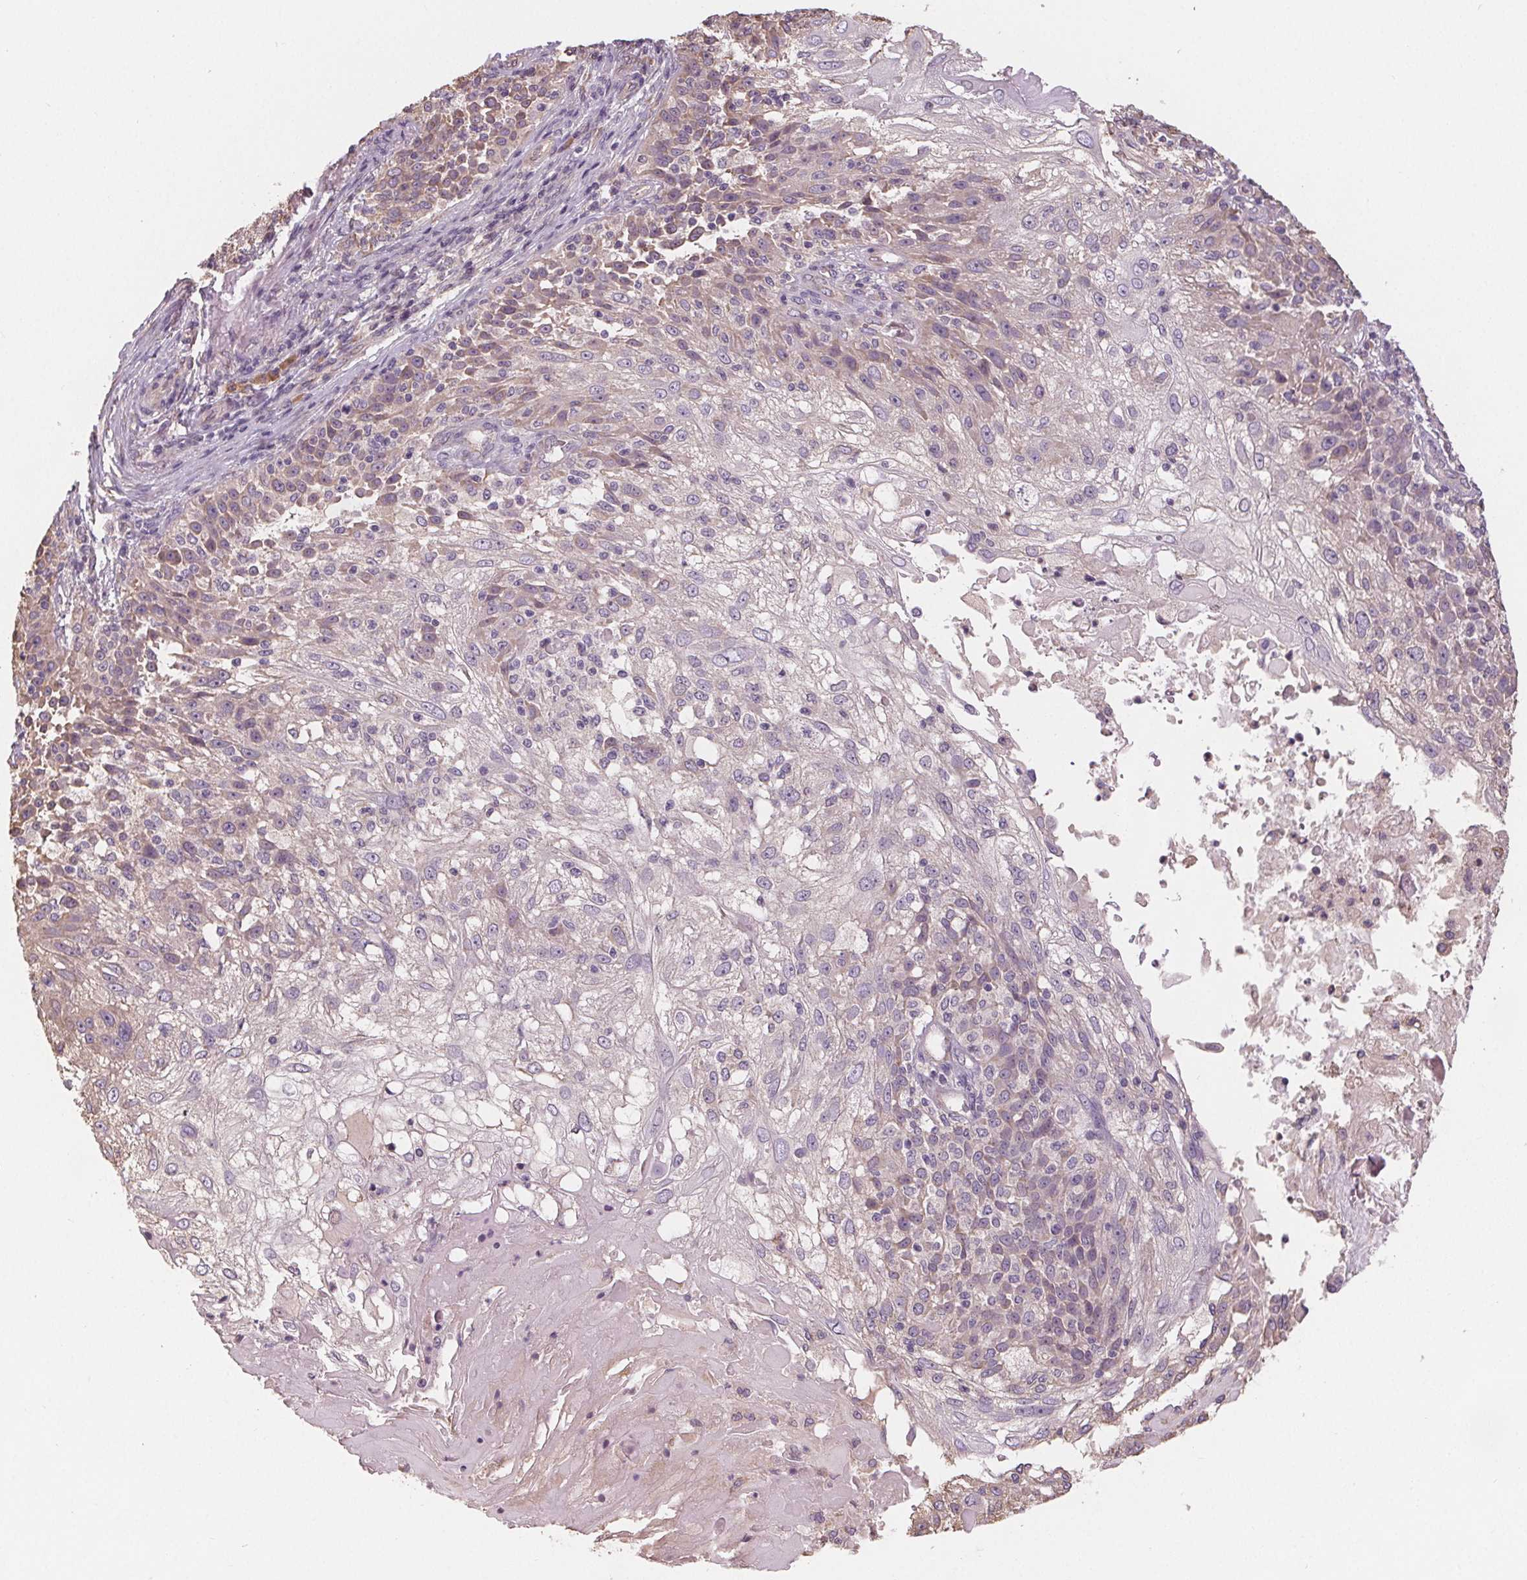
{"staining": {"intensity": "negative", "quantity": "none", "location": "none"}, "tissue": "skin cancer", "cell_type": "Tumor cells", "image_type": "cancer", "snomed": [{"axis": "morphology", "description": "Normal tissue, NOS"}, {"axis": "morphology", "description": "Squamous cell carcinoma, NOS"}, {"axis": "topography", "description": "Skin"}], "caption": "This is a image of IHC staining of squamous cell carcinoma (skin), which shows no expression in tumor cells.", "gene": "TMEM80", "patient": {"sex": "female", "age": 83}}